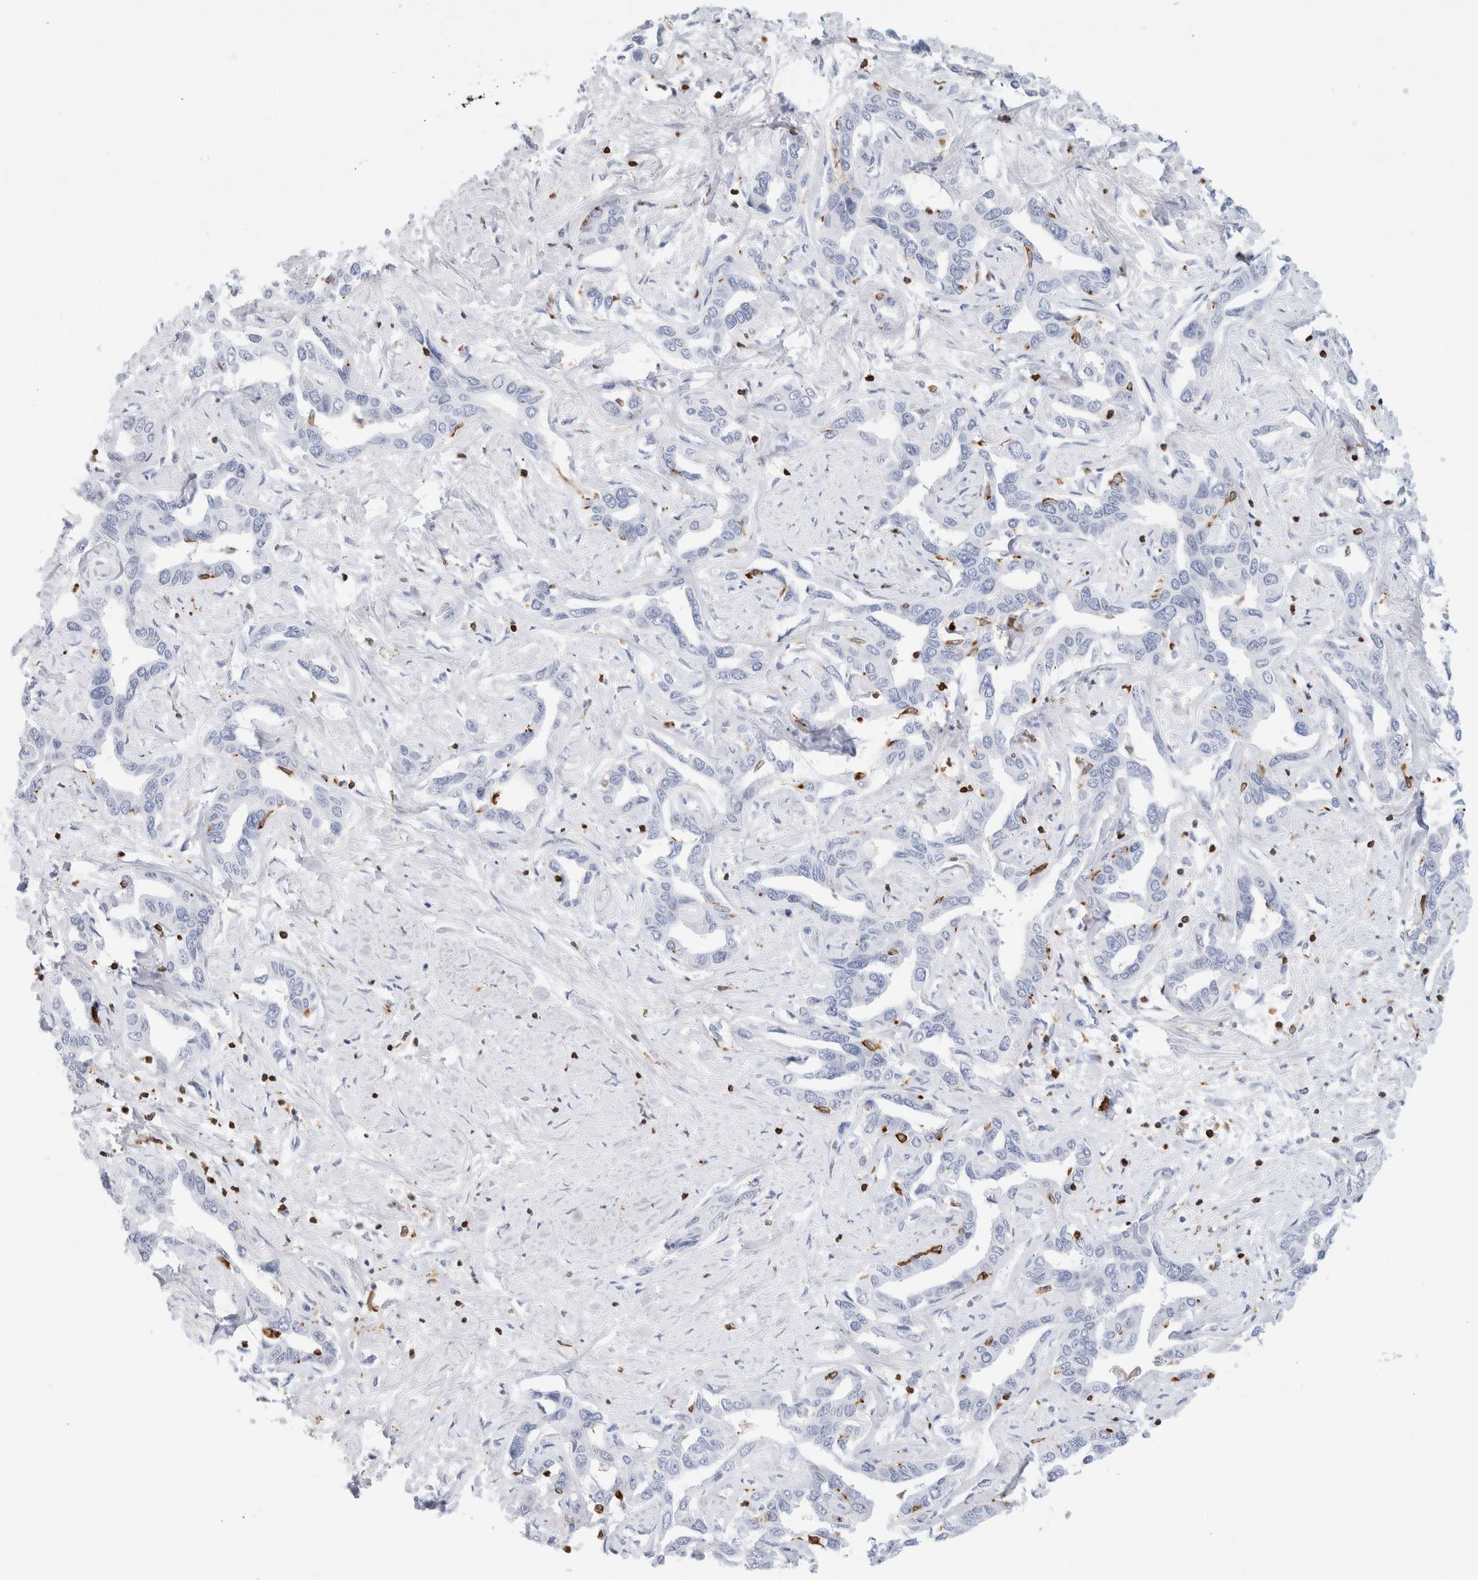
{"staining": {"intensity": "negative", "quantity": "none", "location": "none"}, "tissue": "liver cancer", "cell_type": "Tumor cells", "image_type": "cancer", "snomed": [{"axis": "morphology", "description": "Cholangiocarcinoma"}, {"axis": "topography", "description": "Liver"}], "caption": "Tumor cells show no significant staining in liver cholangiocarcinoma.", "gene": "ALOX5AP", "patient": {"sex": "male", "age": 59}}